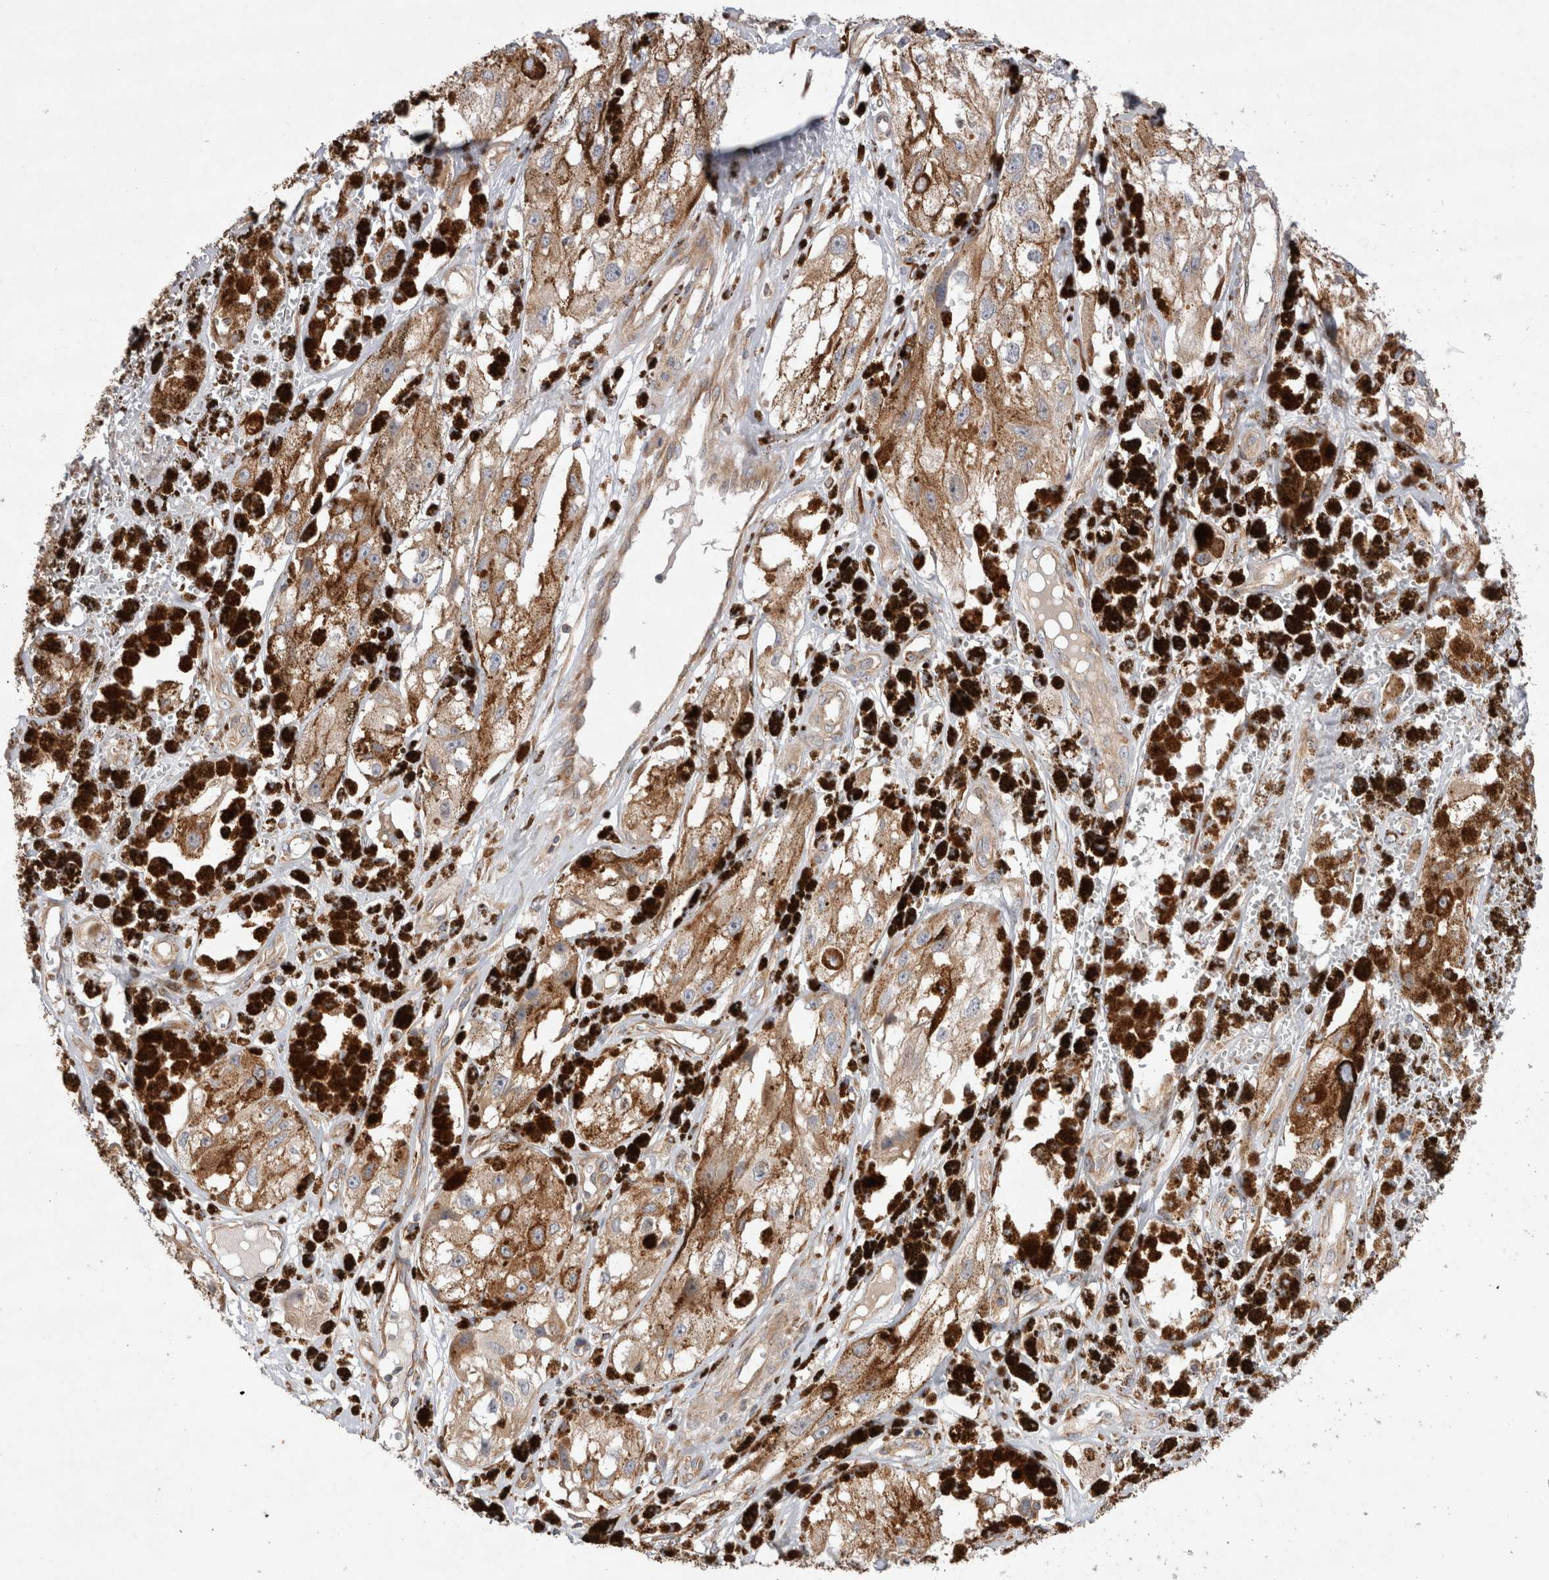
{"staining": {"intensity": "negative", "quantity": "none", "location": "none"}, "tissue": "melanoma", "cell_type": "Tumor cells", "image_type": "cancer", "snomed": [{"axis": "morphology", "description": "Malignant melanoma, NOS"}, {"axis": "topography", "description": "Skin"}], "caption": "This is a histopathology image of immunohistochemistry (IHC) staining of malignant melanoma, which shows no staining in tumor cells. (Stains: DAB (3,3'-diaminobenzidine) immunohistochemistry with hematoxylin counter stain, Microscopy: brightfield microscopy at high magnification).", "gene": "PDCD10", "patient": {"sex": "male", "age": 88}}